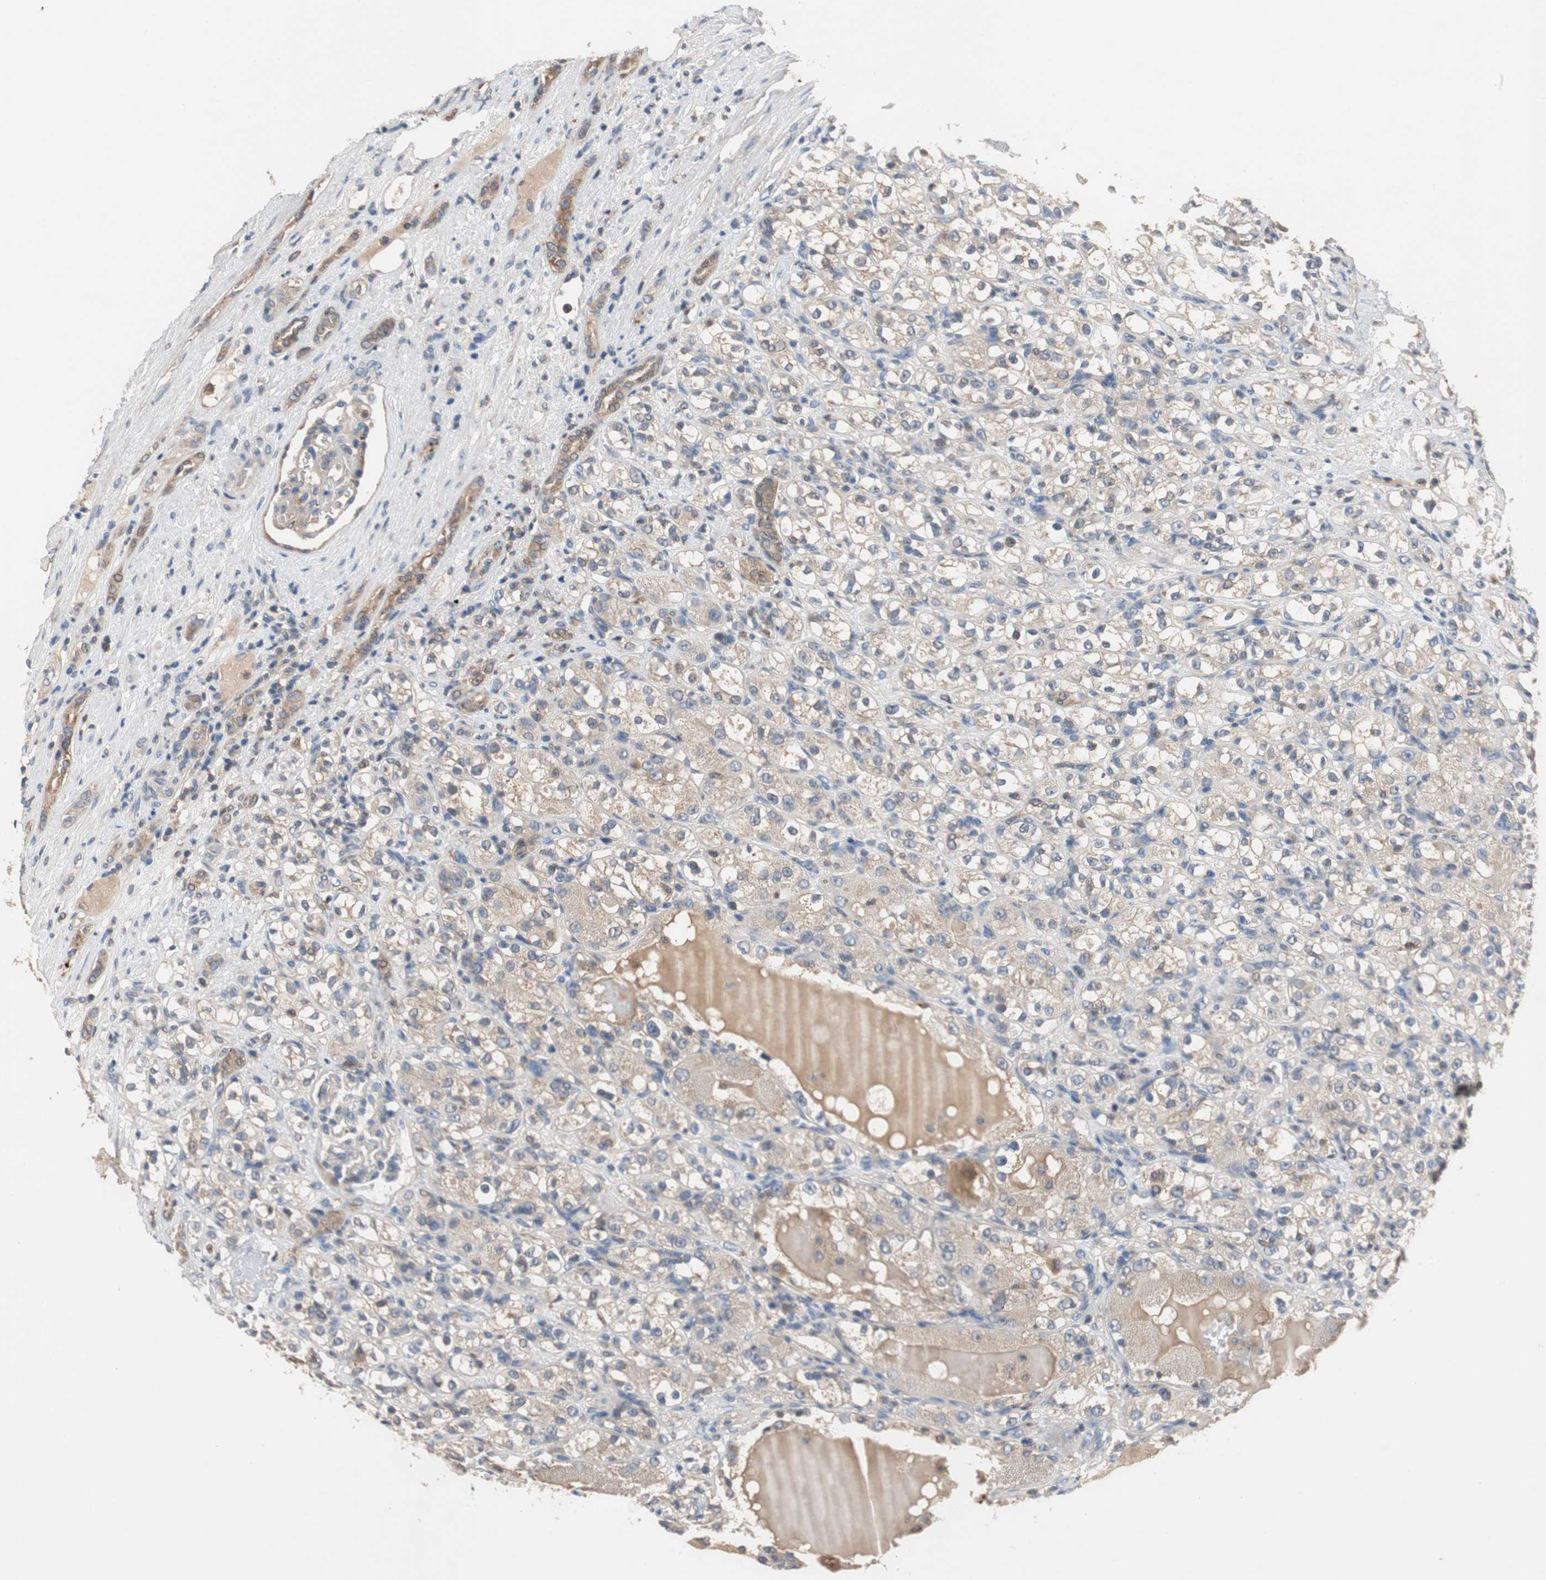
{"staining": {"intensity": "weak", "quantity": "25%-75%", "location": "cytoplasmic/membranous"}, "tissue": "renal cancer", "cell_type": "Tumor cells", "image_type": "cancer", "snomed": [{"axis": "morphology", "description": "Normal tissue, NOS"}, {"axis": "morphology", "description": "Adenocarcinoma, NOS"}, {"axis": "topography", "description": "Kidney"}], "caption": "A micrograph of renal cancer (adenocarcinoma) stained for a protein shows weak cytoplasmic/membranous brown staining in tumor cells. (Brightfield microscopy of DAB IHC at high magnification).", "gene": "ADAP1", "patient": {"sex": "male", "age": 61}}